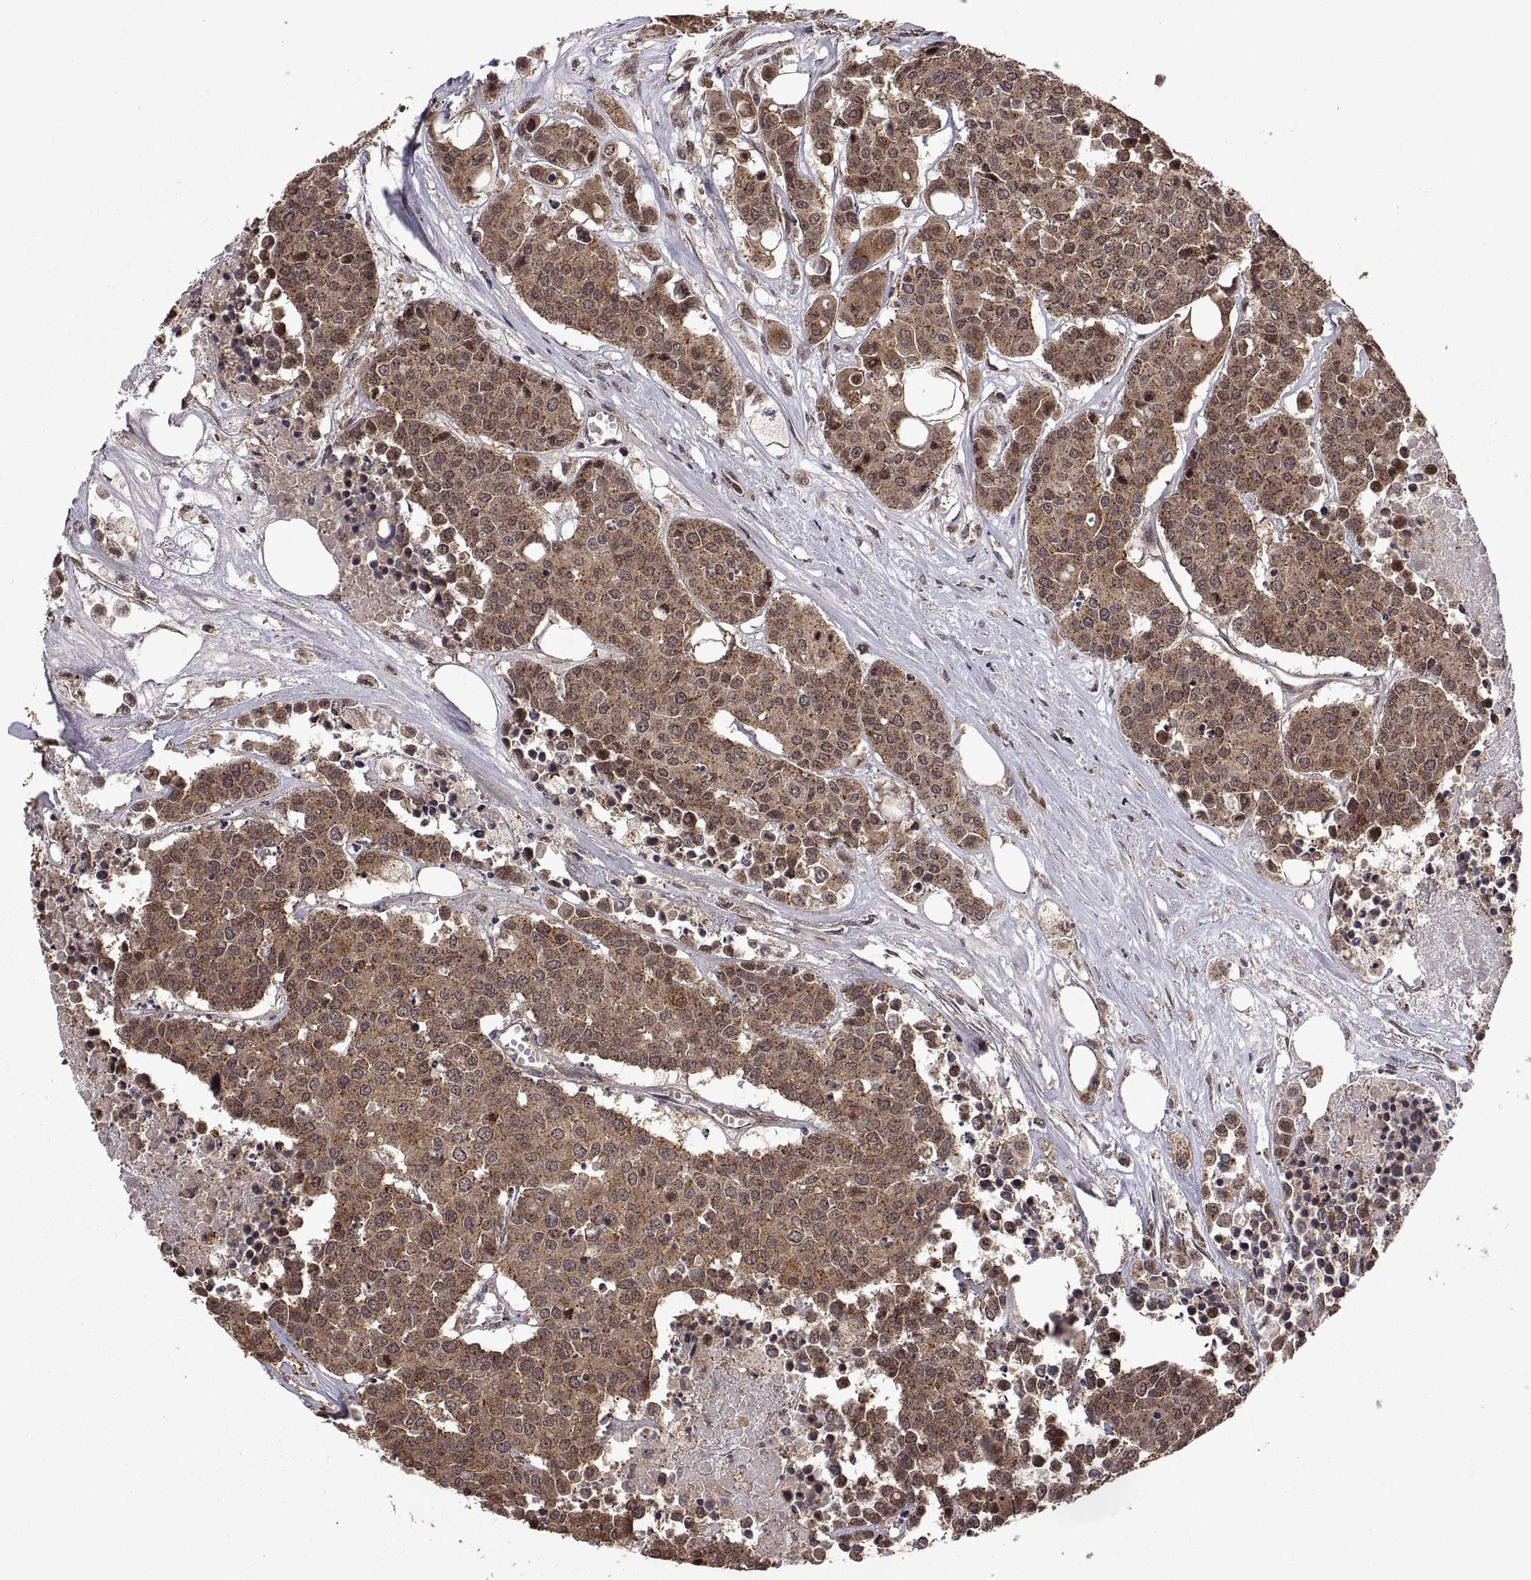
{"staining": {"intensity": "moderate", "quantity": ">75%", "location": "cytoplasmic/membranous"}, "tissue": "carcinoid", "cell_type": "Tumor cells", "image_type": "cancer", "snomed": [{"axis": "morphology", "description": "Carcinoid, malignant, NOS"}, {"axis": "topography", "description": "Colon"}], "caption": "A histopathology image showing moderate cytoplasmic/membranous positivity in approximately >75% of tumor cells in carcinoid, as visualized by brown immunohistochemical staining.", "gene": "ZNRF2", "patient": {"sex": "male", "age": 81}}